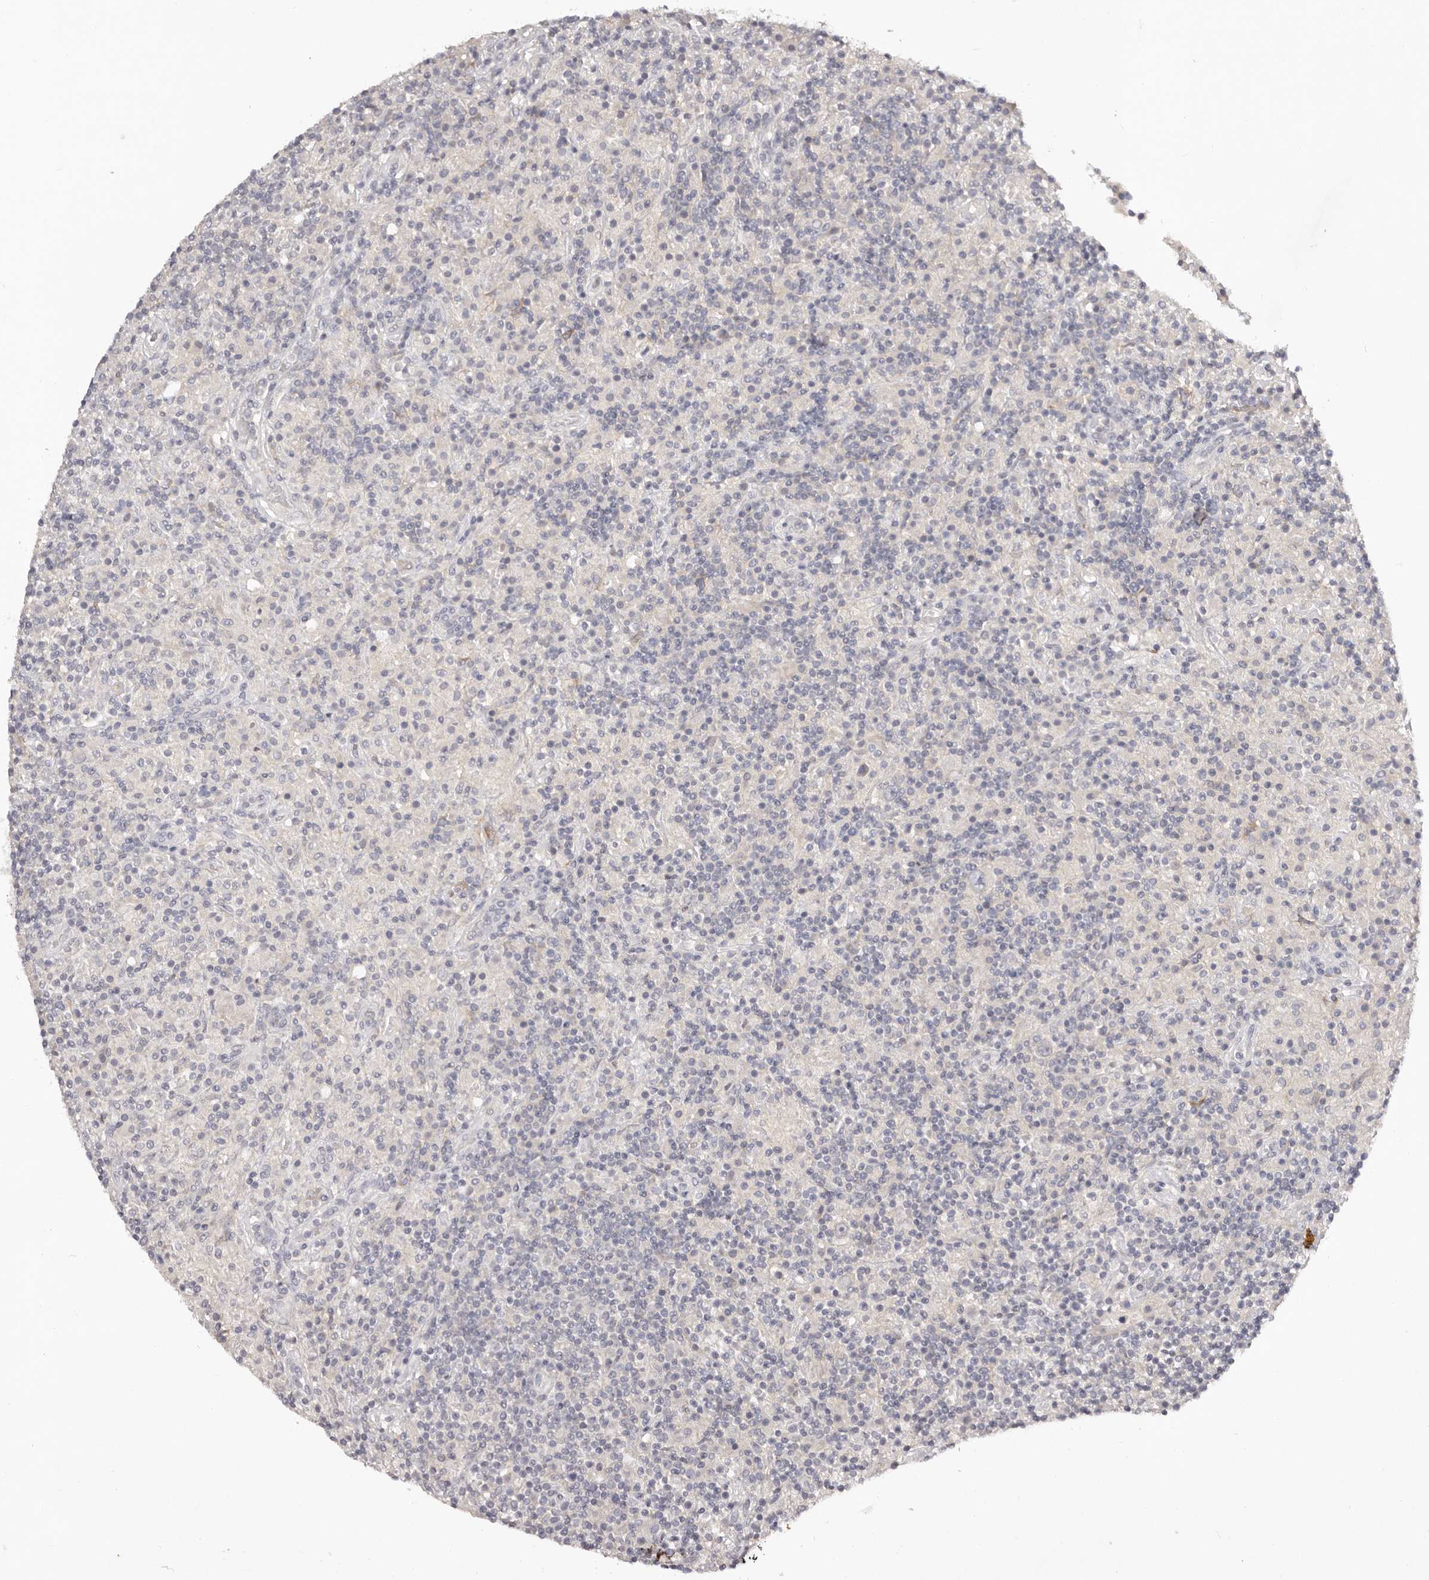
{"staining": {"intensity": "negative", "quantity": "none", "location": "none"}, "tissue": "lymphoma", "cell_type": "Tumor cells", "image_type": "cancer", "snomed": [{"axis": "morphology", "description": "Hodgkin's disease, NOS"}, {"axis": "topography", "description": "Lymph node"}], "caption": "A histopathology image of Hodgkin's disease stained for a protein demonstrates no brown staining in tumor cells.", "gene": "SCUBE2", "patient": {"sex": "male", "age": 70}}